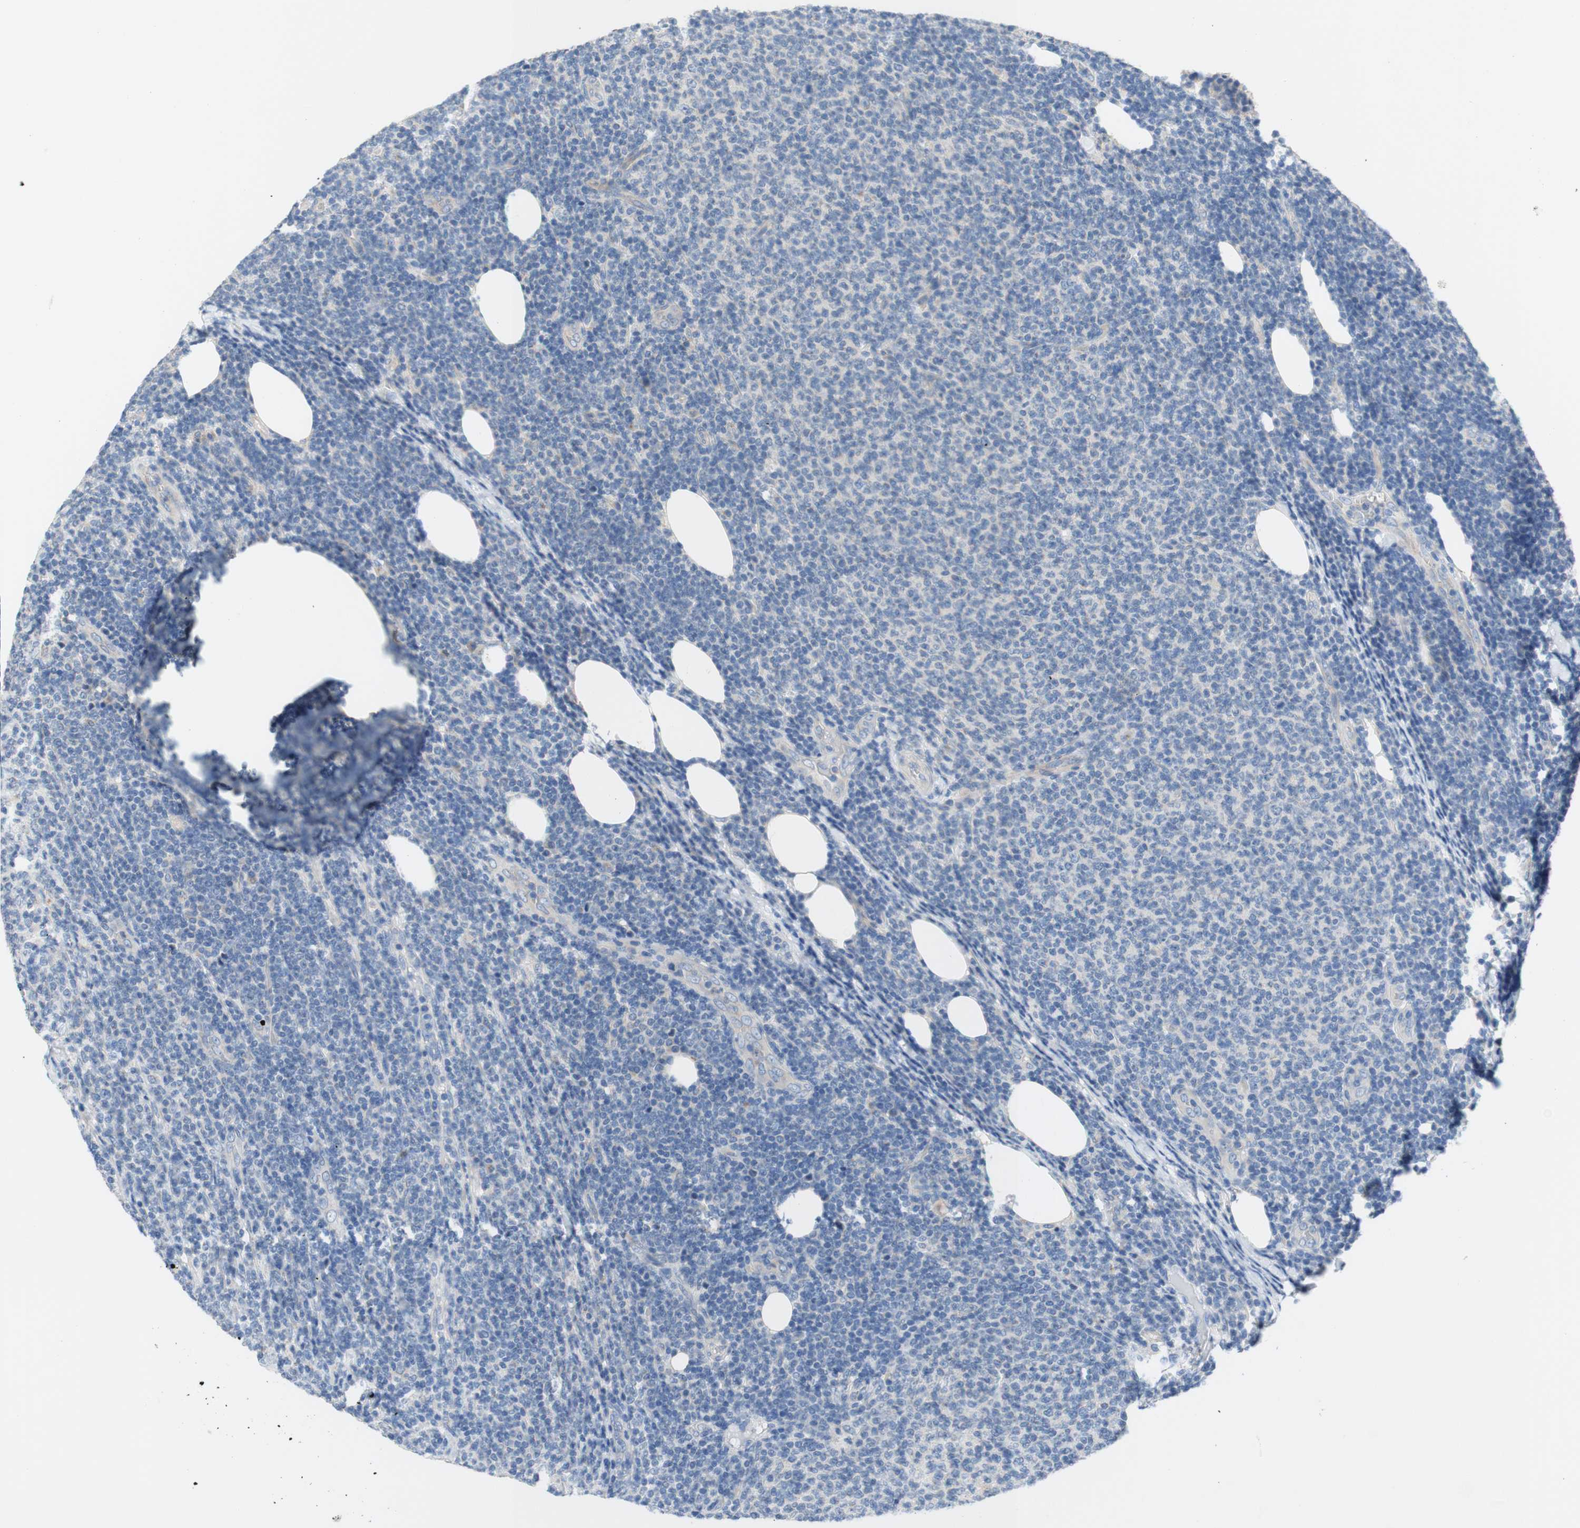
{"staining": {"intensity": "negative", "quantity": "none", "location": "none"}, "tissue": "lymphoma", "cell_type": "Tumor cells", "image_type": "cancer", "snomed": [{"axis": "morphology", "description": "Malignant lymphoma, non-Hodgkin's type, Low grade"}, {"axis": "topography", "description": "Lymph node"}], "caption": "Immunohistochemical staining of lymphoma reveals no significant expression in tumor cells.", "gene": "F3", "patient": {"sex": "male", "age": 66}}